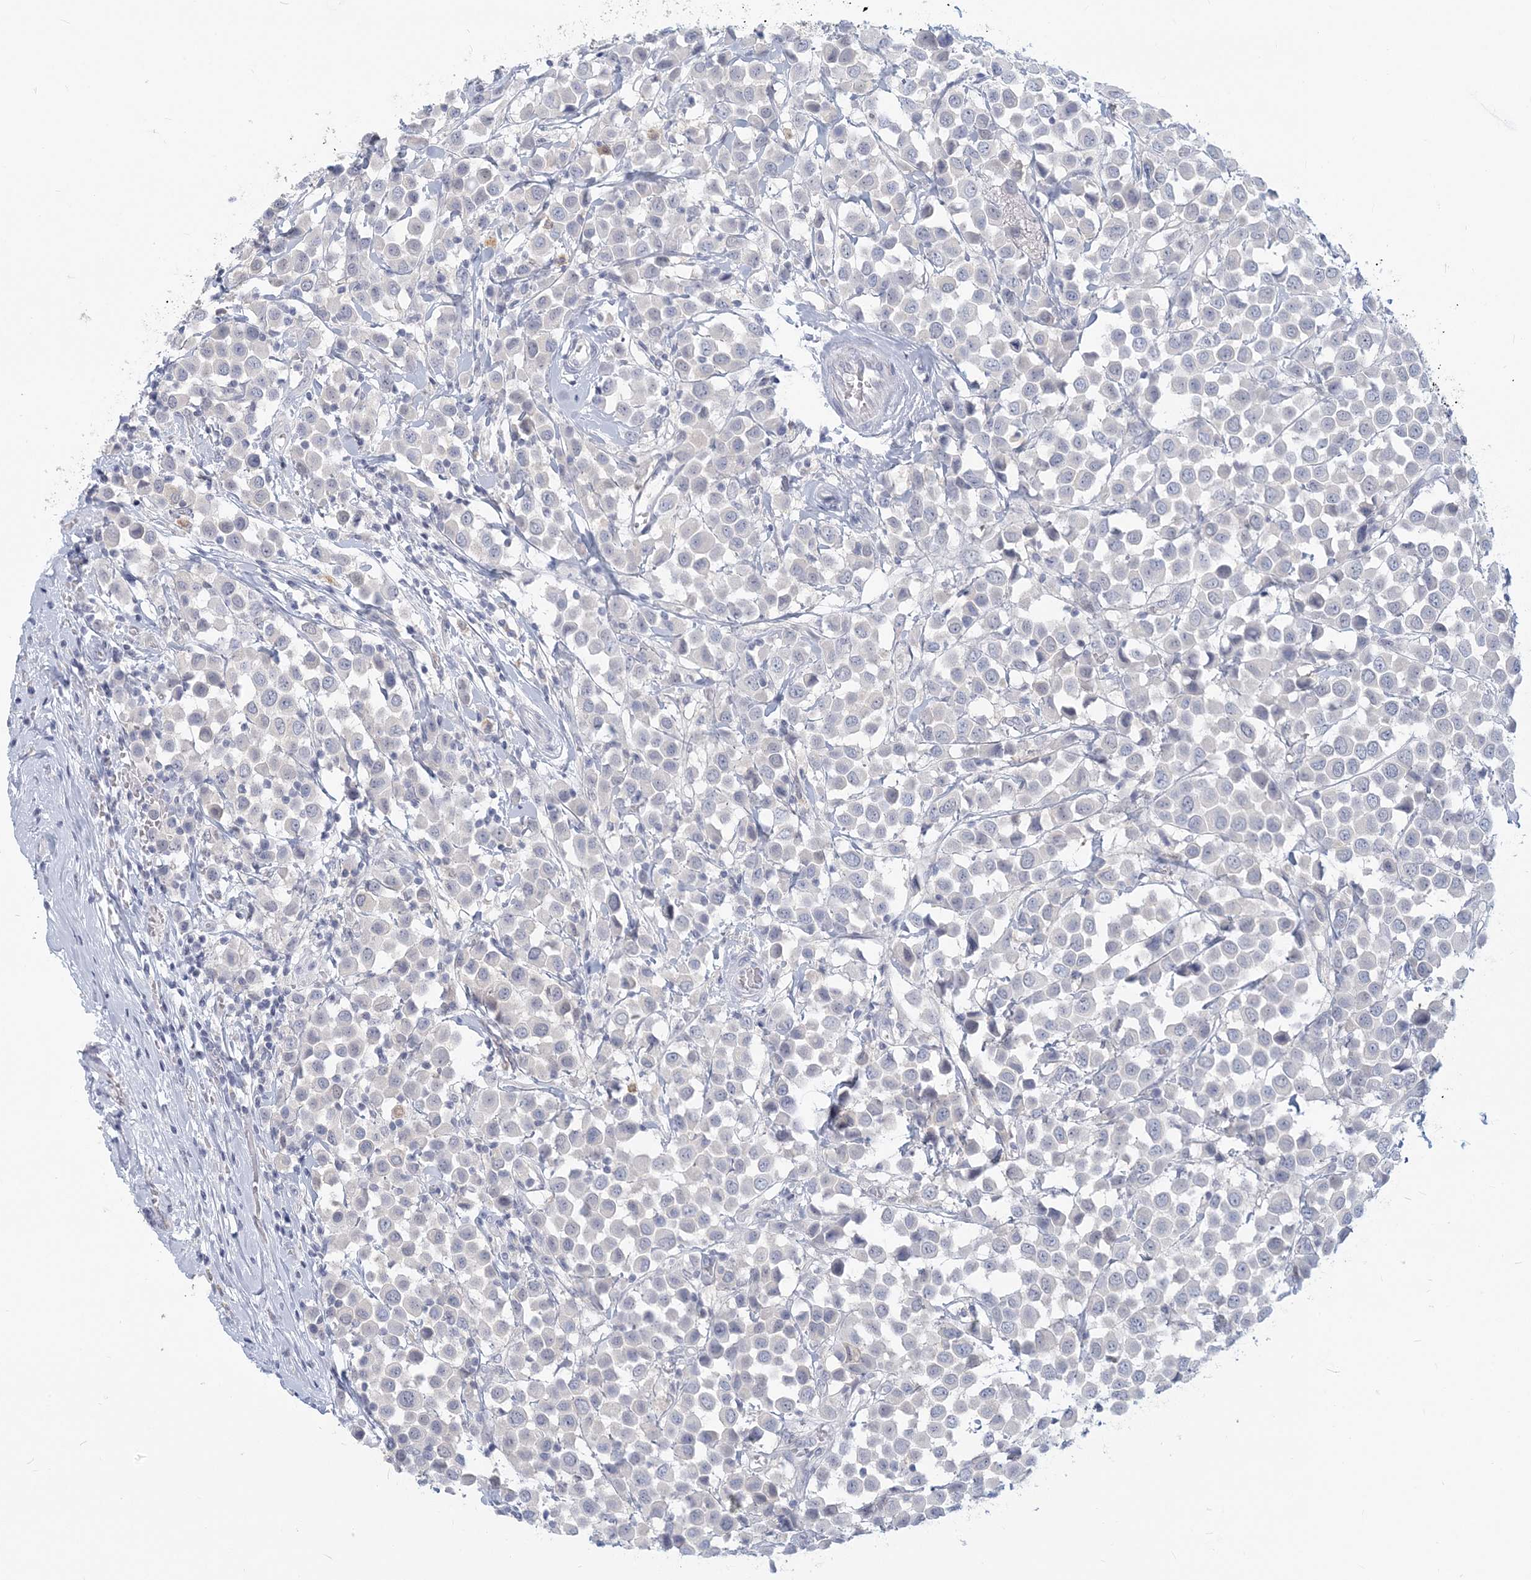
{"staining": {"intensity": "negative", "quantity": "none", "location": "none"}, "tissue": "breast cancer", "cell_type": "Tumor cells", "image_type": "cancer", "snomed": [{"axis": "morphology", "description": "Duct carcinoma"}, {"axis": "topography", "description": "Breast"}], "caption": "This image is of breast intraductal carcinoma stained with immunohistochemistry to label a protein in brown with the nuclei are counter-stained blue. There is no positivity in tumor cells.", "gene": "GMPPA", "patient": {"sex": "female", "age": 61}}